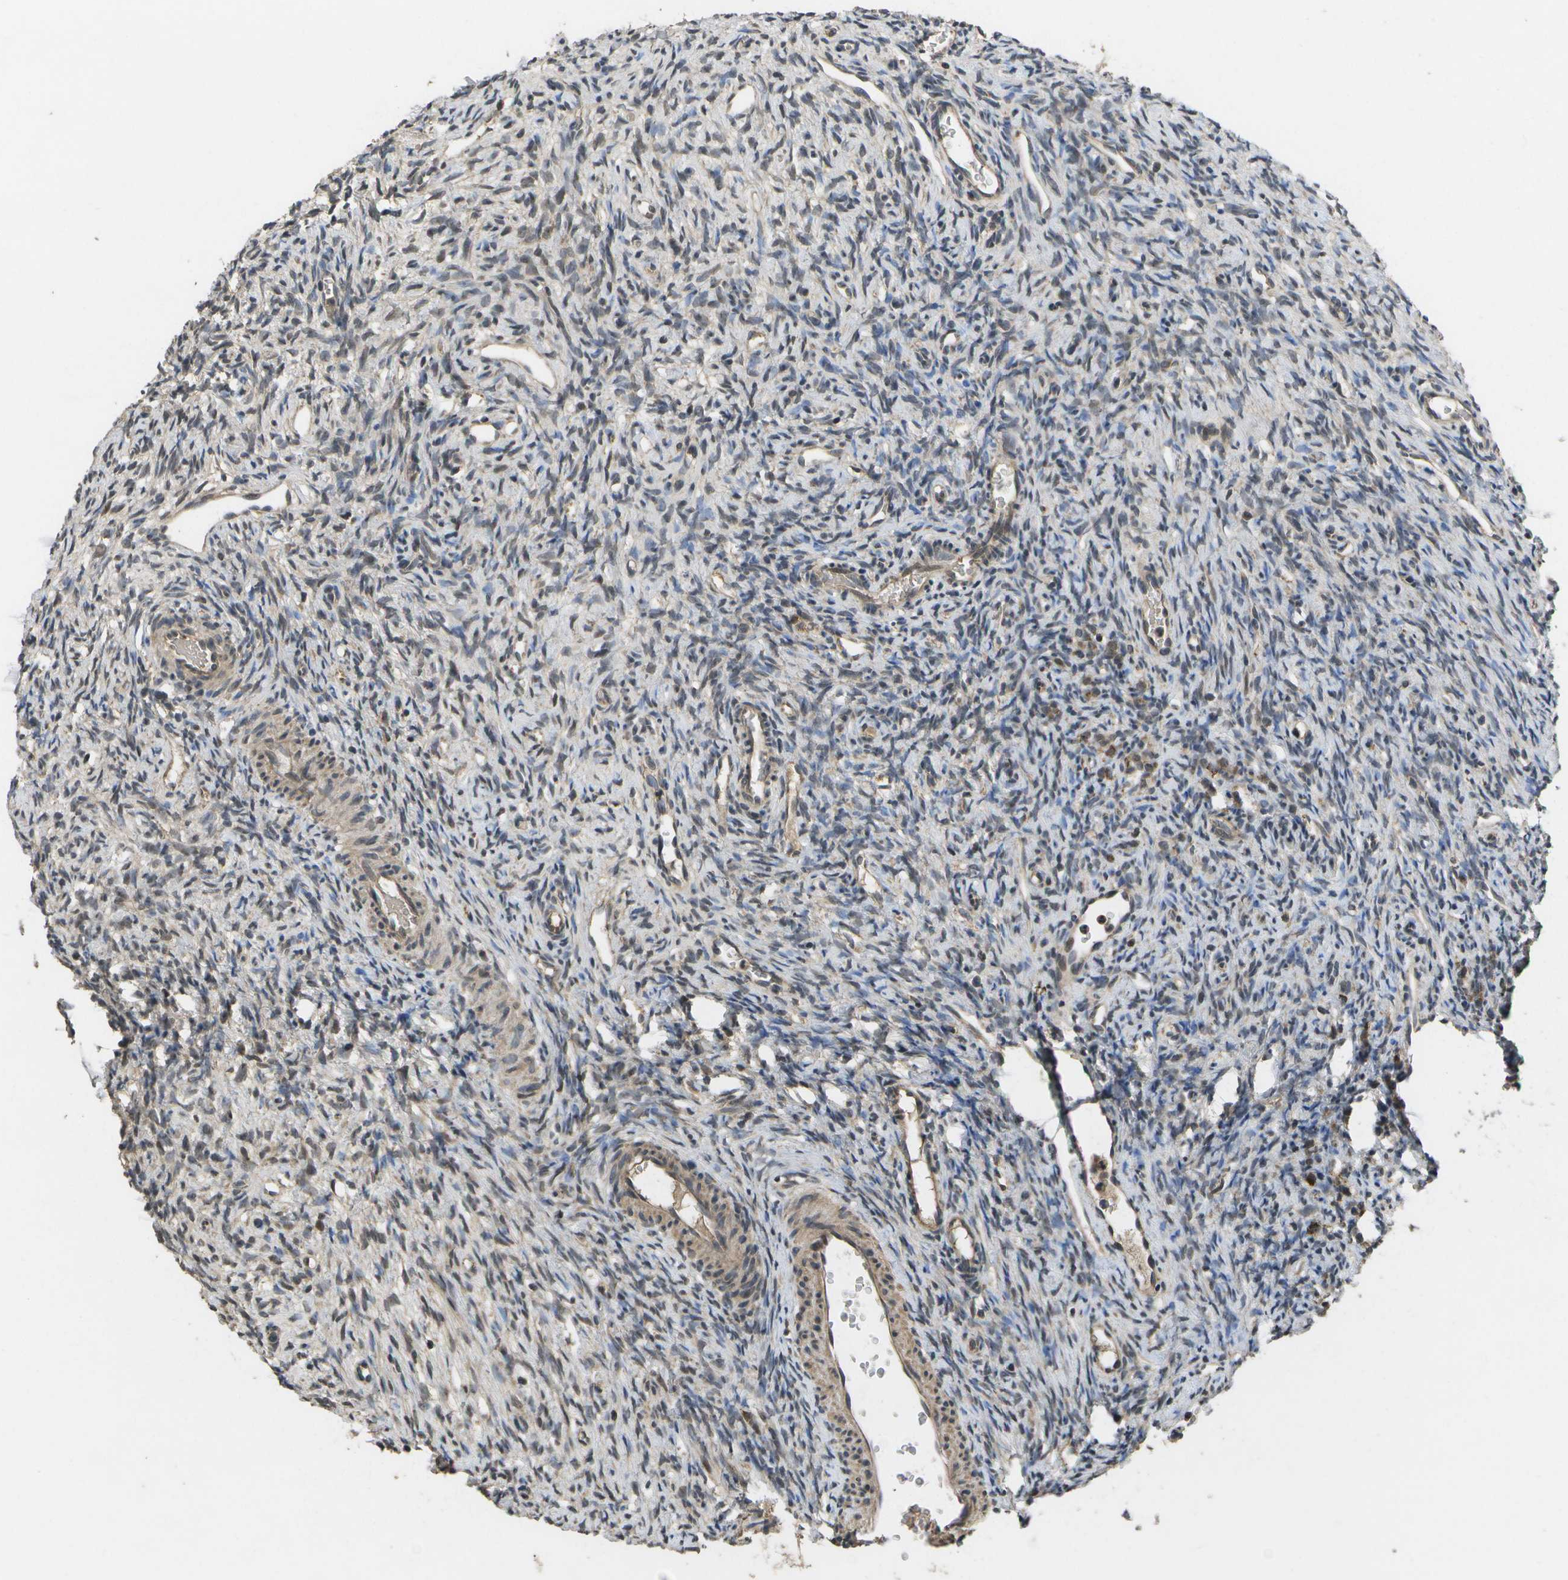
{"staining": {"intensity": "moderate", "quantity": "<25%", "location": "cytoplasmic/membranous"}, "tissue": "ovary", "cell_type": "Ovarian stroma cells", "image_type": "normal", "snomed": [{"axis": "morphology", "description": "Normal tissue, NOS"}, {"axis": "topography", "description": "Ovary"}], "caption": "A brown stain labels moderate cytoplasmic/membranous expression of a protein in ovarian stroma cells of unremarkable ovary. The staining was performed using DAB, with brown indicating positive protein expression. Nuclei are stained blue with hematoxylin.", "gene": "ALAS1", "patient": {"sex": "female", "age": 33}}